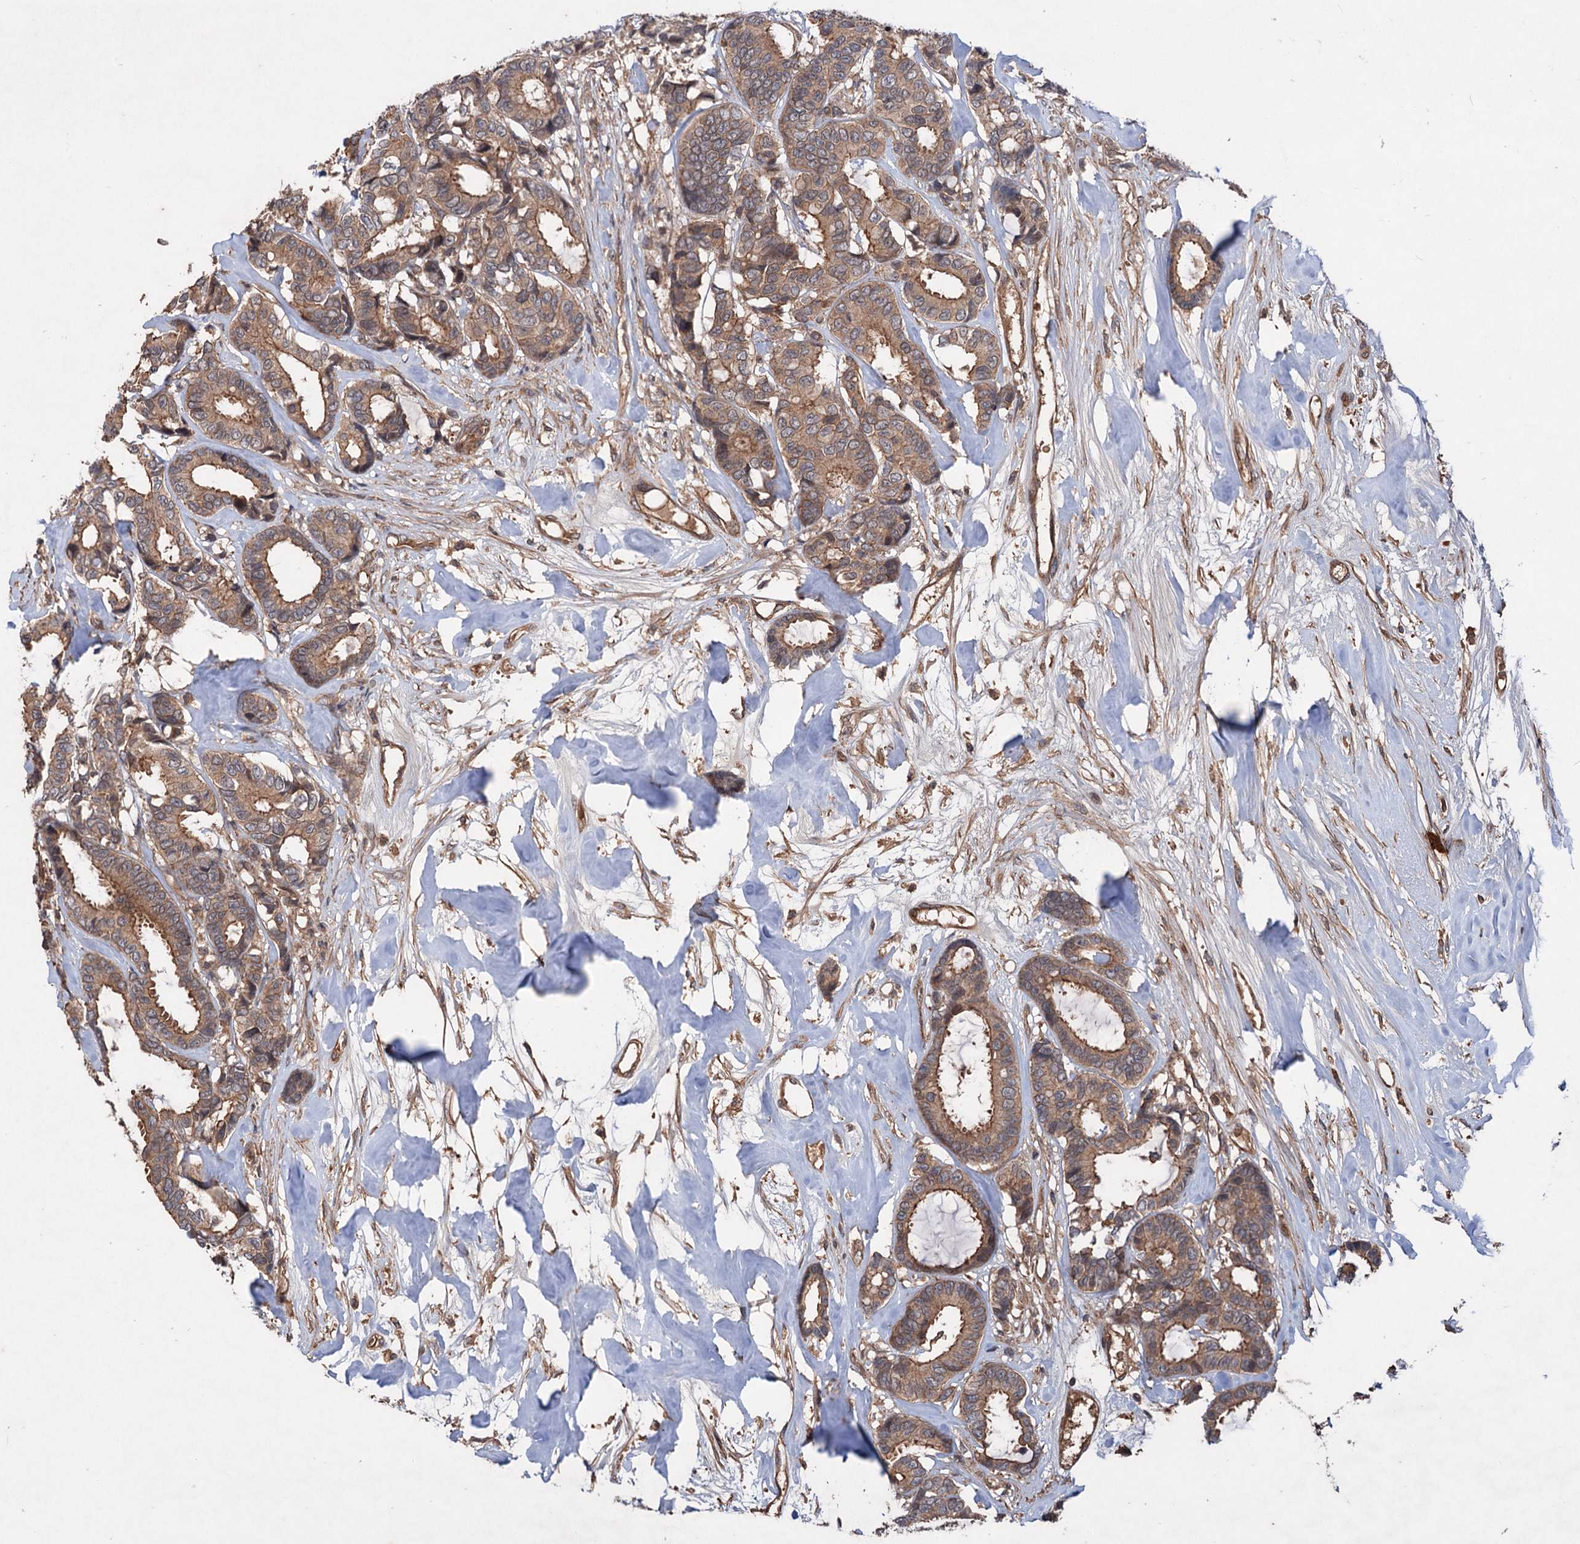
{"staining": {"intensity": "moderate", "quantity": ">75%", "location": "cytoplasmic/membranous"}, "tissue": "breast cancer", "cell_type": "Tumor cells", "image_type": "cancer", "snomed": [{"axis": "morphology", "description": "Duct carcinoma"}, {"axis": "topography", "description": "Breast"}], "caption": "Tumor cells display medium levels of moderate cytoplasmic/membranous positivity in approximately >75% of cells in human breast intraductal carcinoma. (IHC, brightfield microscopy, high magnification).", "gene": "ADK", "patient": {"sex": "female", "age": 87}}